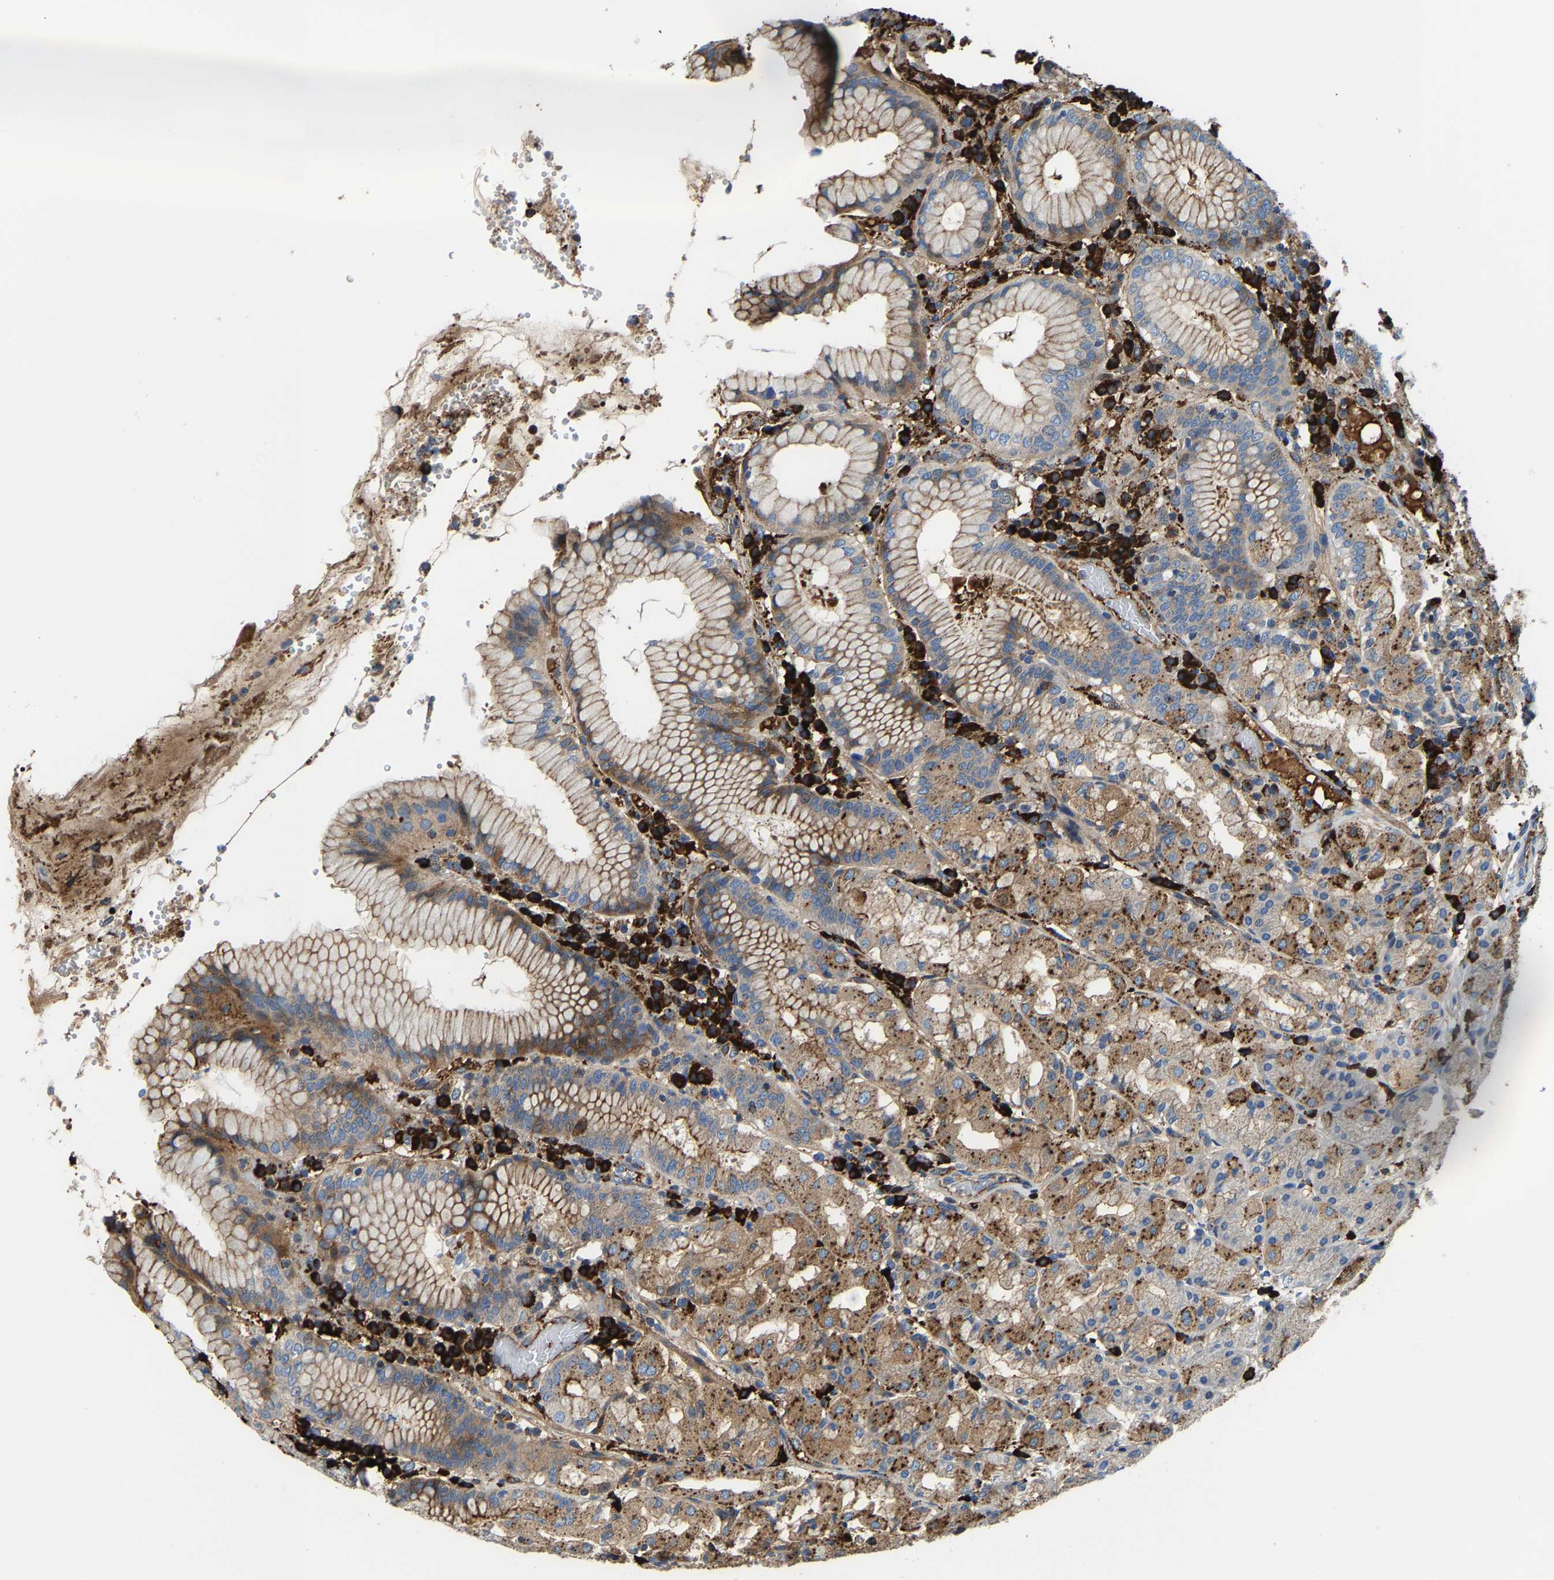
{"staining": {"intensity": "moderate", "quantity": "25%-75%", "location": "cytoplasmic/membranous"}, "tissue": "stomach", "cell_type": "Glandular cells", "image_type": "normal", "snomed": [{"axis": "morphology", "description": "Normal tissue, NOS"}, {"axis": "topography", "description": "Stomach"}, {"axis": "topography", "description": "Stomach, lower"}], "caption": "Glandular cells show moderate cytoplasmic/membranous staining in about 25%-75% of cells in unremarkable stomach.", "gene": "DPP7", "patient": {"sex": "female", "age": 56}}